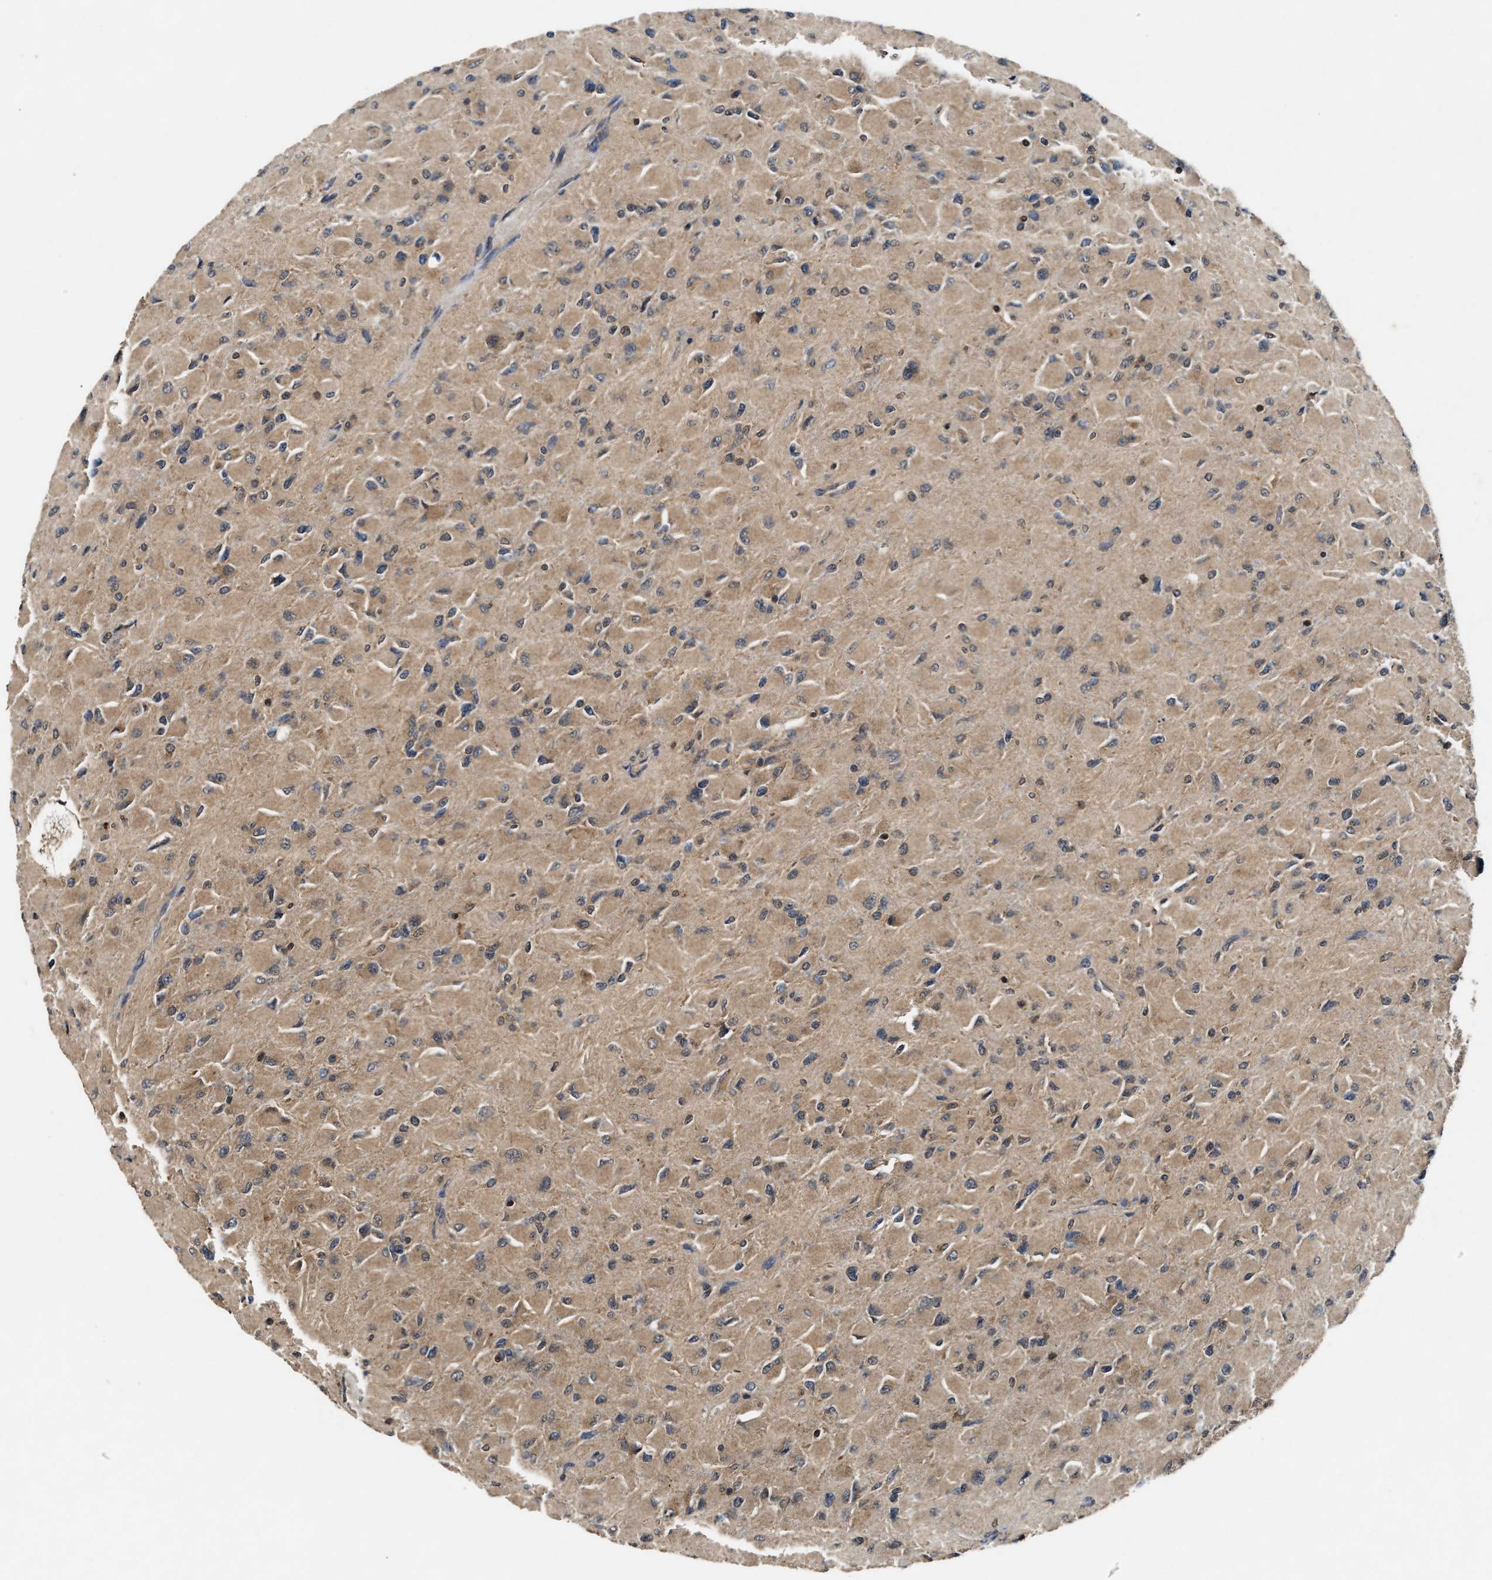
{"staining": {"intensity": "weak", "quantity": ">75%", "location": "cytoplasmic/membranous"}, "tissue": "glioma", "cell_type": "Tumor cells", "image_type": "cancer", "snomed": [{"axis": "morphology", "description": "Glioma, malignant, High grade"}, {"axis": "topography", "description": "Cerebral cortex"}], "caption": "Glioma was stained to show a protein in brown. There is low levels of weak cytoplasmic/membranous expression in about >75% of tumor cells.", "gene": "PDAP1", "patient": {"sex": "female", "age": 36}}